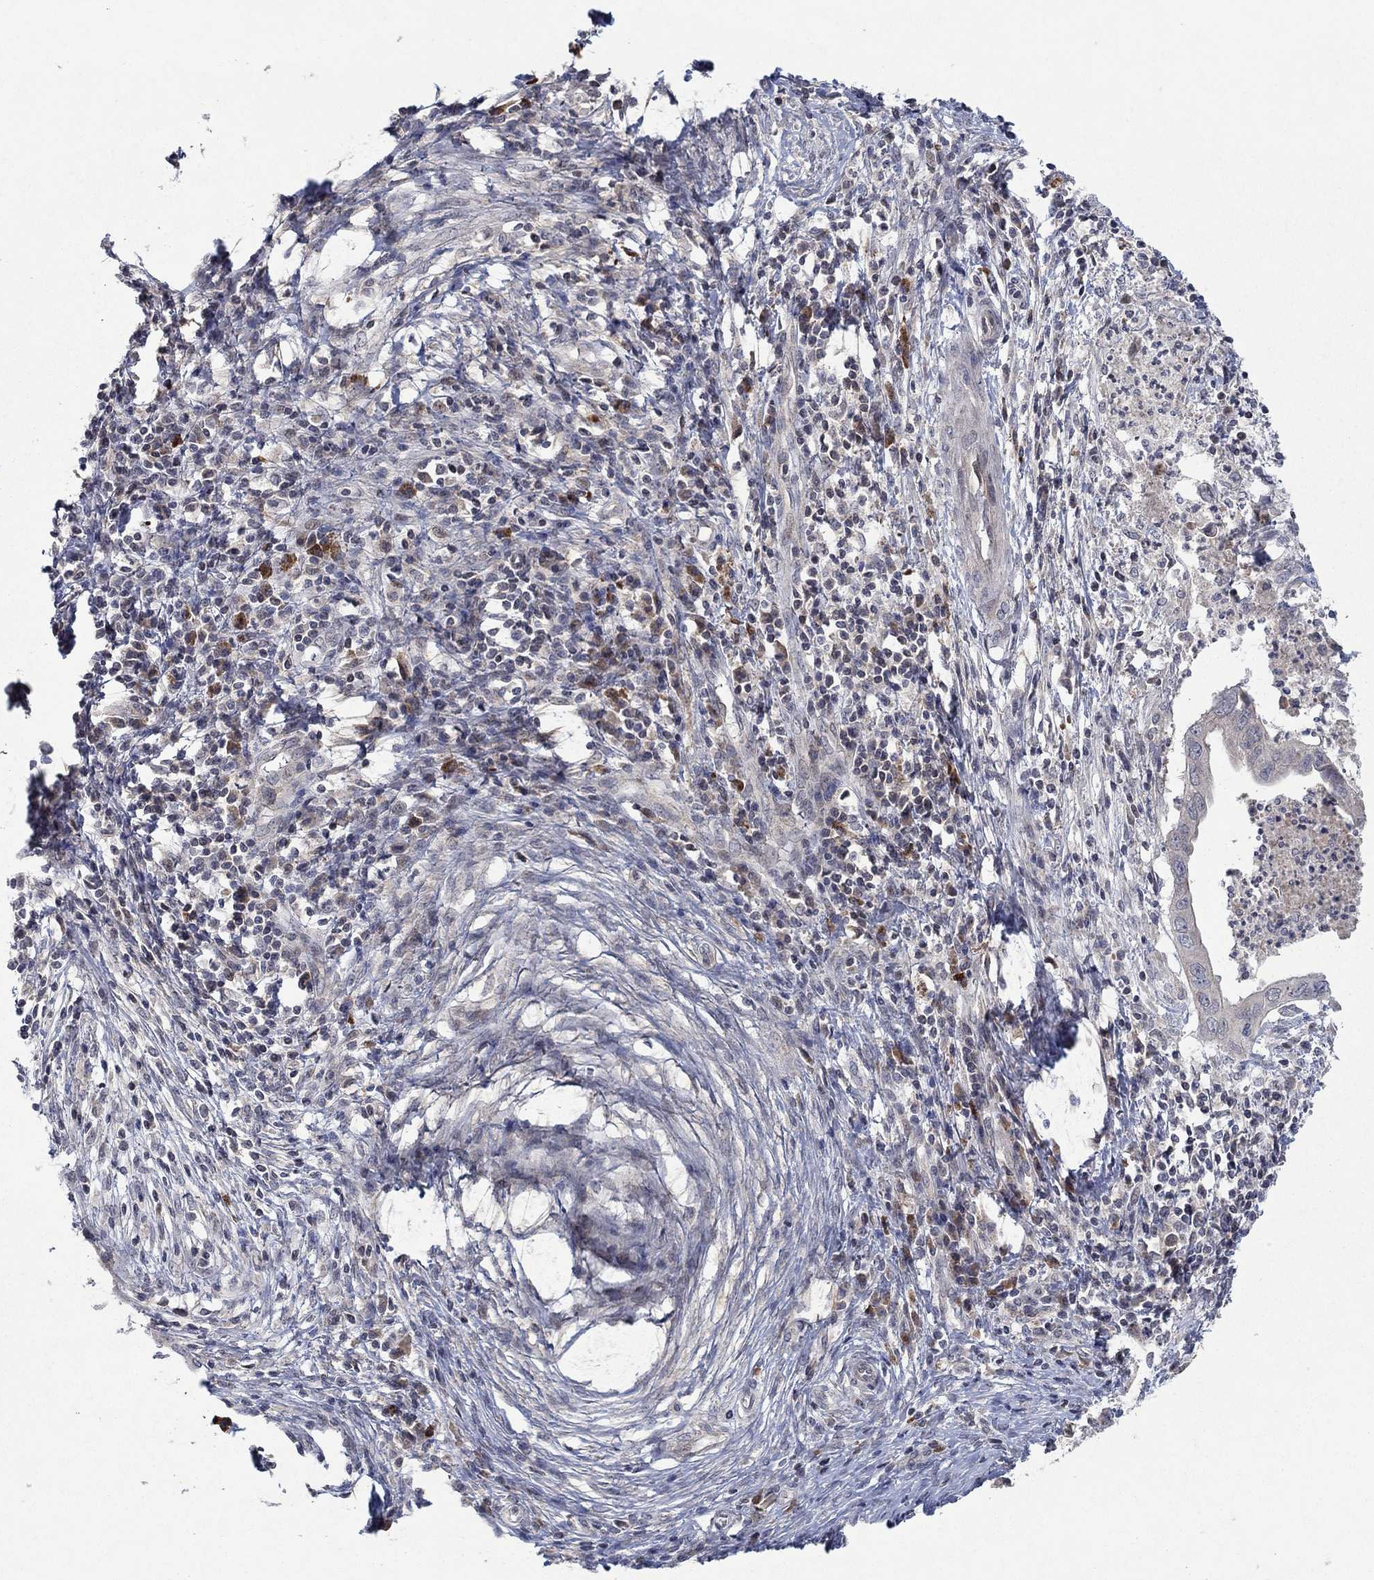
{"staining": {"intensity": "negative", "quantity": "none", "location": "none"}, "tissue": "cervical cancer", "cell_type": "Tumor cells", "image_type": "cancer", "snomed": [{"axis": "morphology", "description": "Adenocarcinoma, NOS"}, {"axis": "topography", "description": "Cervix"}], "caption": "Immunohistochemistry histopathology image of neoplastic tissue: human adenocarcinoma (cervical) stained with DAB shows no significant protein expression in tumor cells.", "gene": "IL4", "patient": {"sex": "female", "age": 42}}